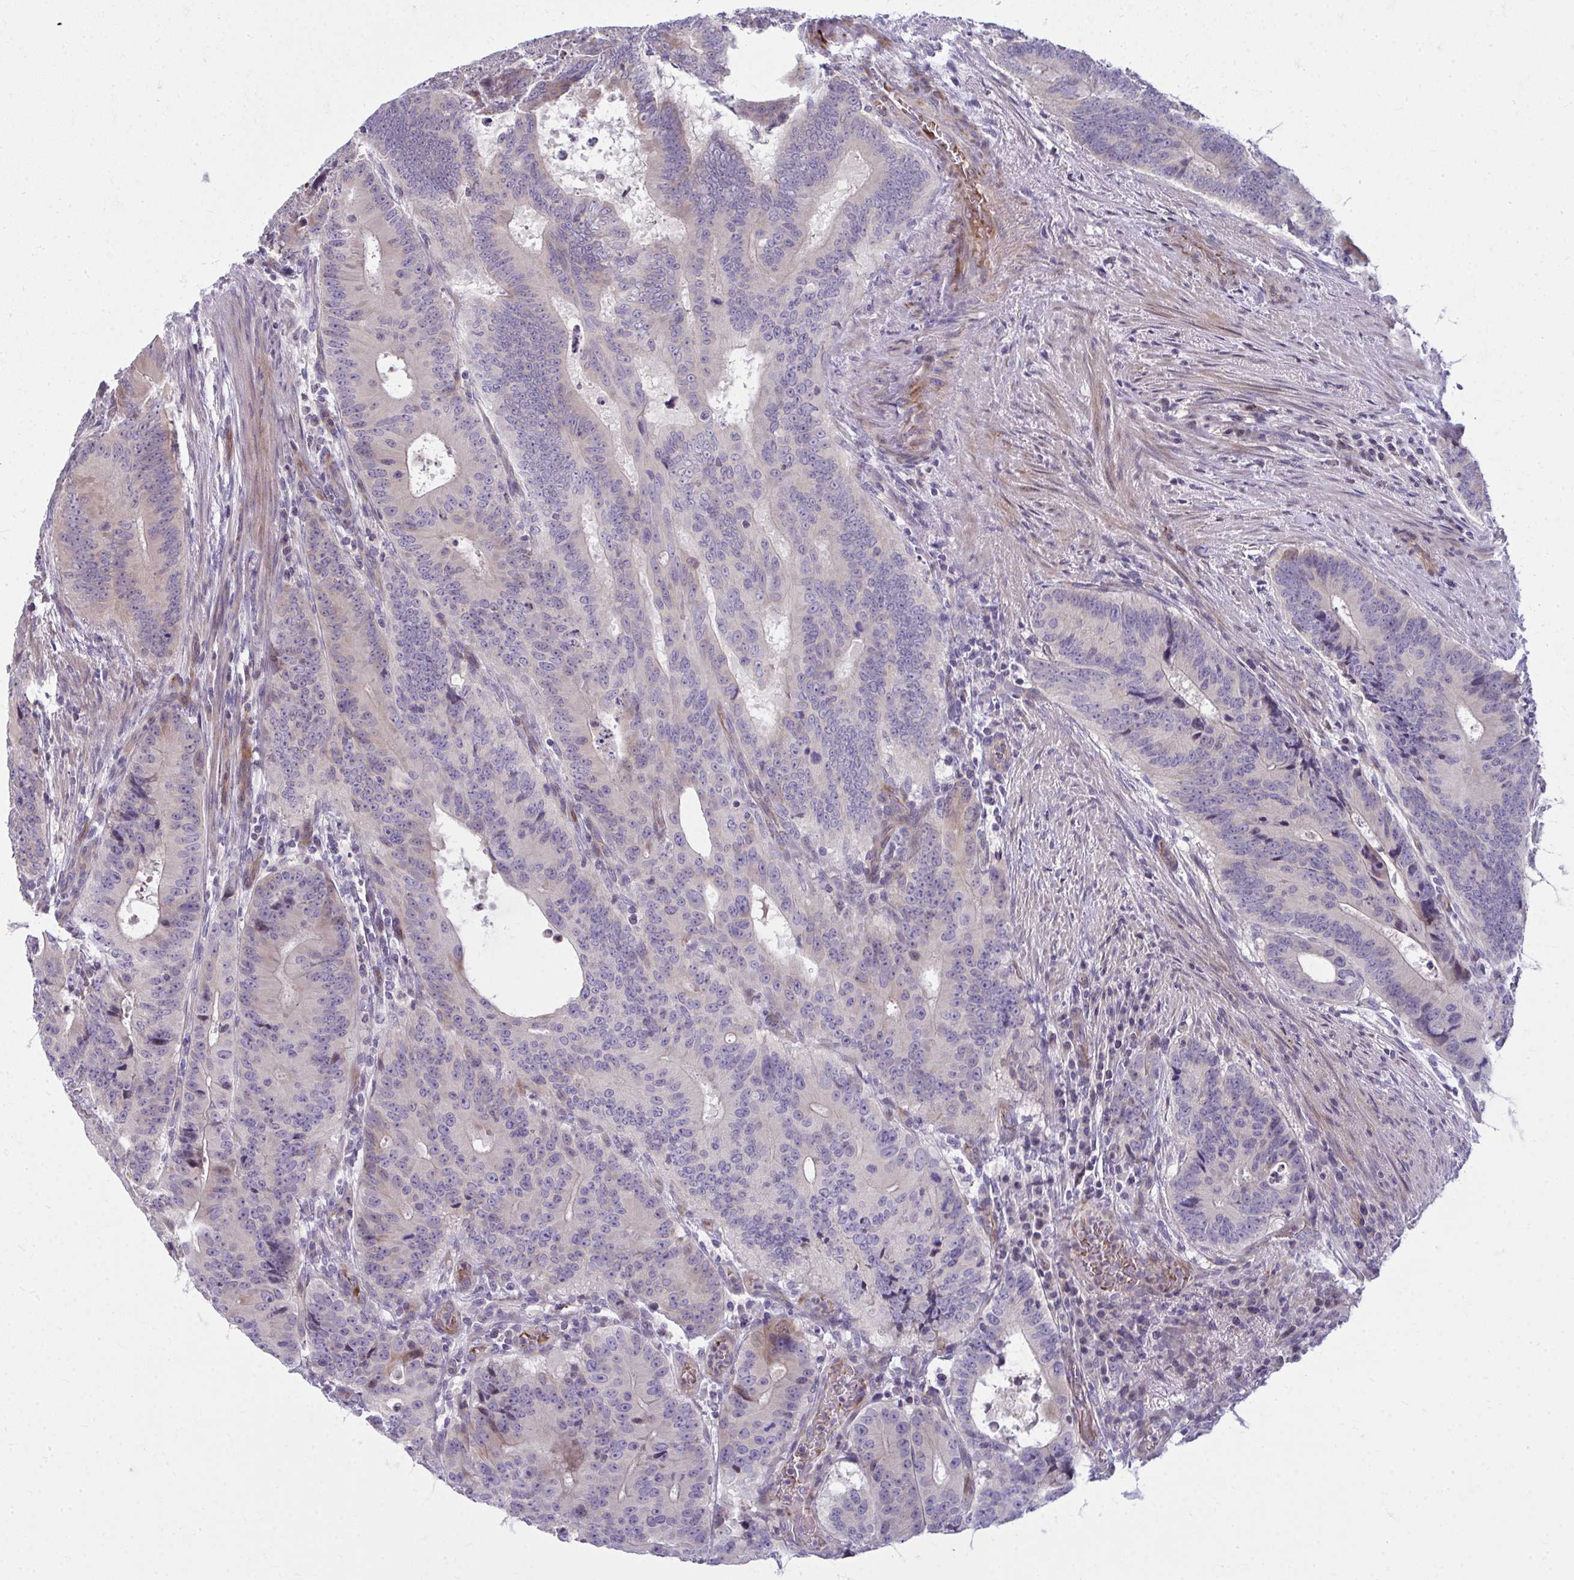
{"staining": {"intensity": "weak", "quantity": "<25%", "location": "cytoplasmic/membranous"}, "tissue": "colorectal cancer", "cell_type": "Tumor cells", "image_type": "cancer", "snomed": [{"axis": "morphology", "description": "Adenocarcinoma, NOS"}, {"axis": "topography", "description": "Colon"}], "caption": "The photomicrograph exhibits no significant staining in tumor cells of colorectal cancer (adenocarcinoma).", "gene": "SLC14A1", "patient": {"sex": "male", "age": 62}}